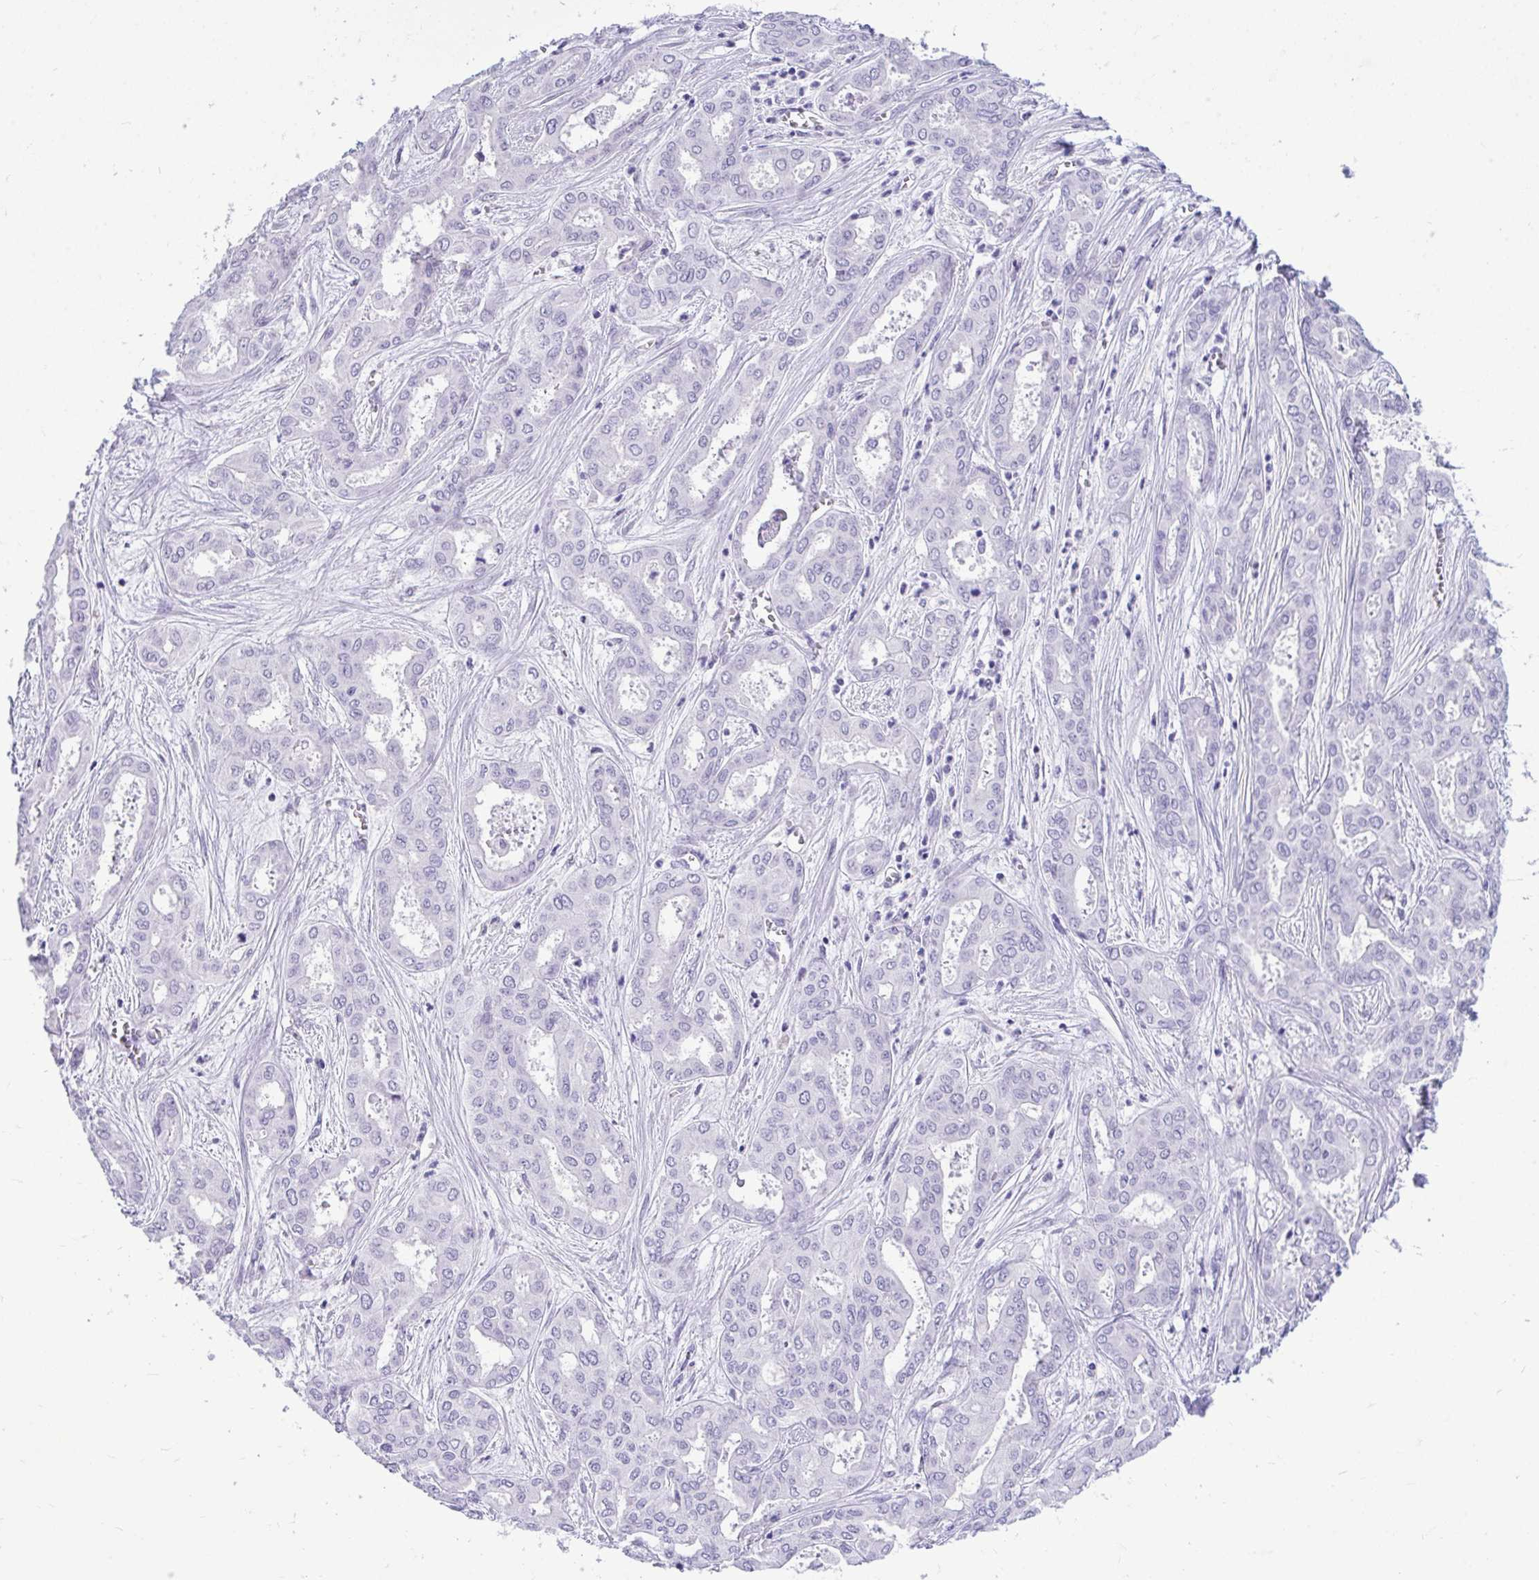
{"staining": {"intensity": "negative", "quantity": "none", "location": "none"}, "tissue": "liver cancer", "cell_type": "Tumor cells", "image_type": "cancer", "snomed": [{"axis": "morphology", "description": "Cholangiocarcinoma"}, {"axis": "topography", "description": "Liver"}], "caption": "Immunohistochemistry image of liver cancer stained for a protein (brown), which exhibits no expression in tumor cells. The staining is performed using DAB (3,3'-diaminobenzidine) brown chromogen with nuclei counter-stained in using hematoxylin.", "gene": "PRM2", "patient": {"sex": "female", "age": 64}}